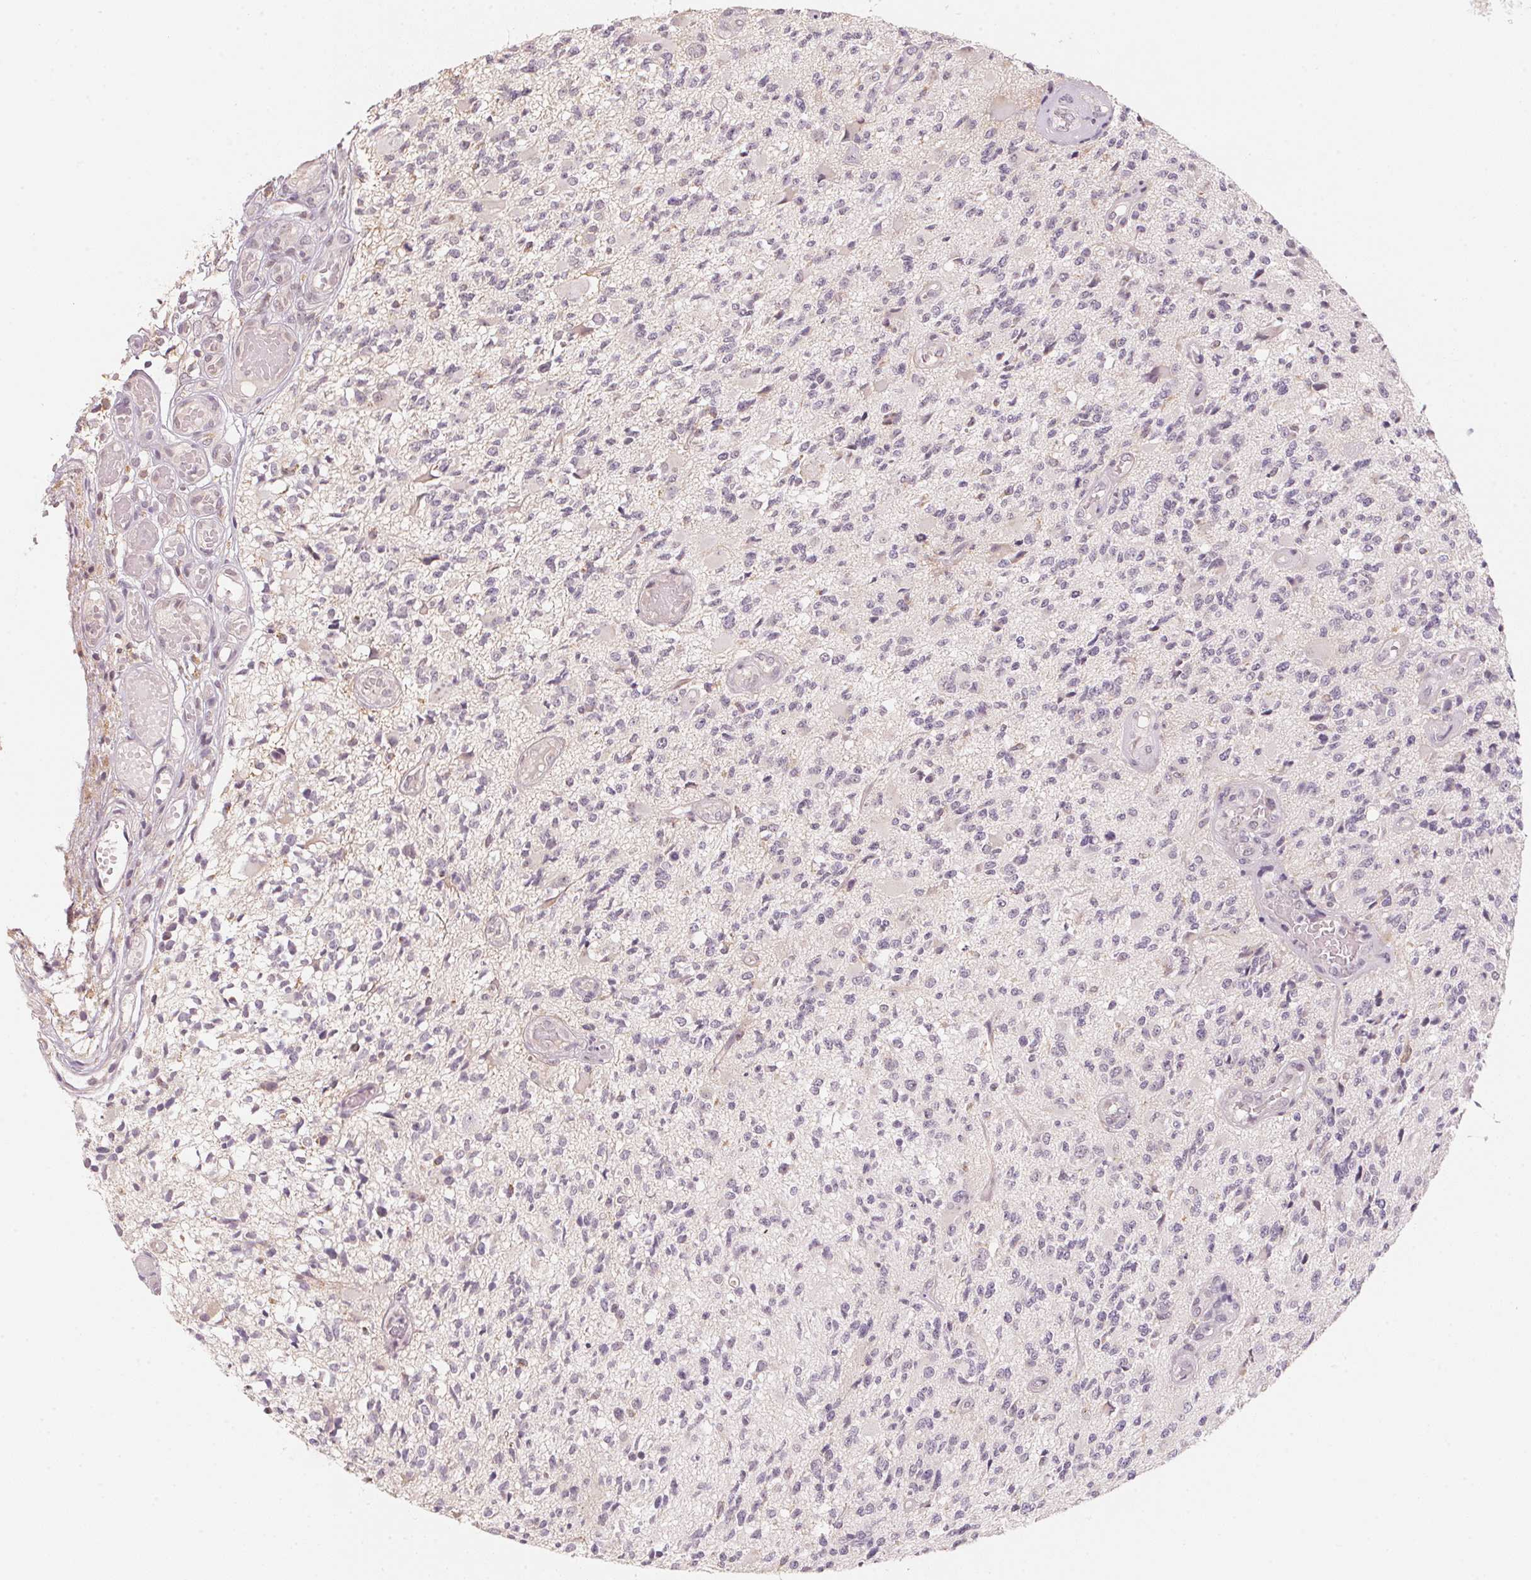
{"staining": {"intensity": "negative", "quantity": "none", "location": "none"}, "tissue": "glioma", "cell_type": "Tumor cells", "image_type": "cancer", "snomed": [{"axis": "morphology", "description": "Glioma, malignant, High grade"}, {"axis": "topography", "description": "Brain"}], "caption": "IHC of malignant high-grade glioma demonstrates no staining in tumor cells.", "gene": "ANKRD31", "patient": {"sex": "female", "age": 63}}